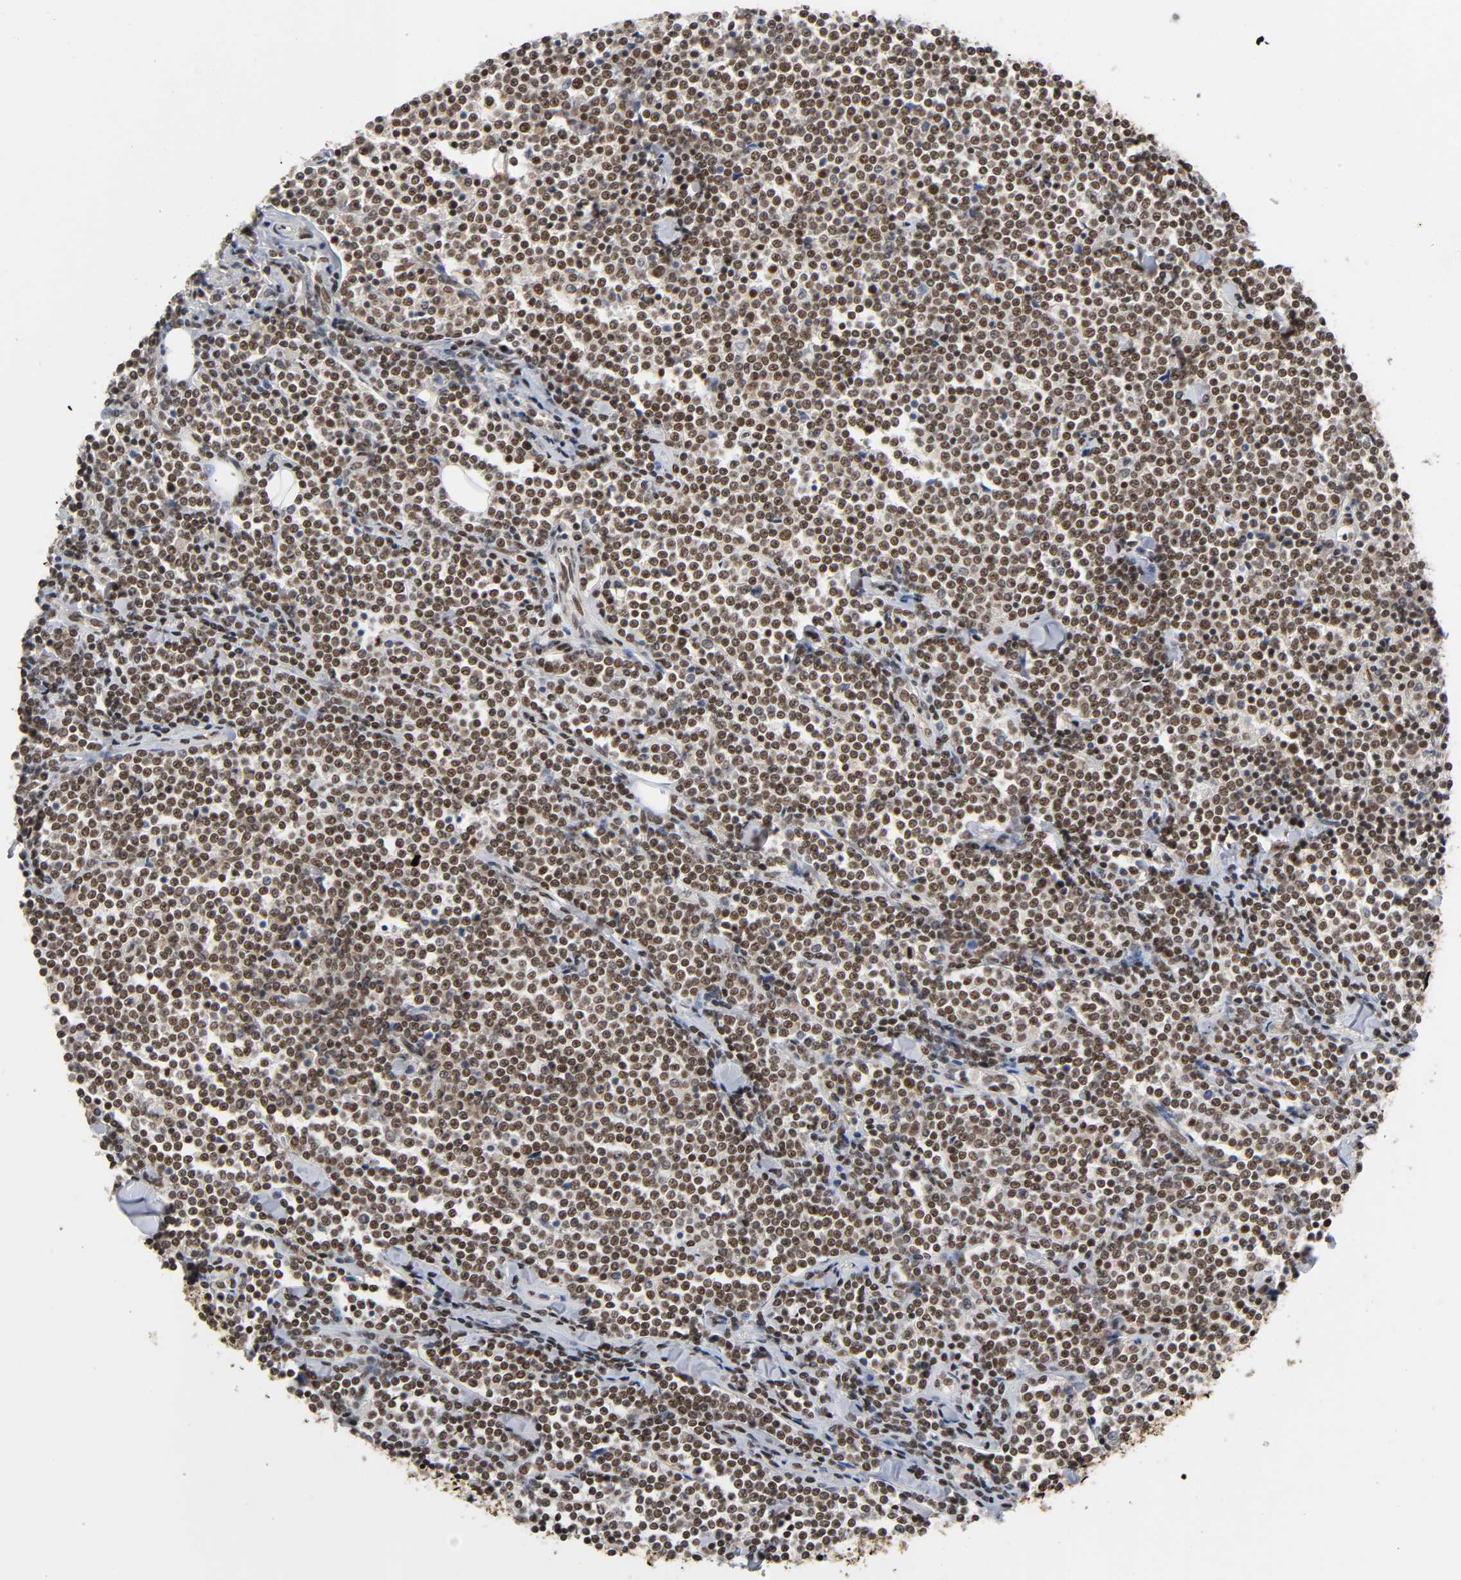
{"staining": {"intensity": "moderate", "quantity": ">75%", "location": "nuclear"}, "tissue": "lymphoma", "cell_type": "Tumor cells", "image_type": "cancer", "snomed": [{"axis": "morphology", "description": "Malignant lymphoma, non-Hodgkin's type, Low grade"}, {"axis": "topography", "description": "Soft tissue"}], "caption": "Human malignant lymphoma, non-Hodgkin's type (low-grade) stained with a brown dye demonstrates moderate nuclear positive positivity in approximately >75% of tumor cells.", "gene": "ZNF384", "patient": {"sex": "male", "age": 92}}